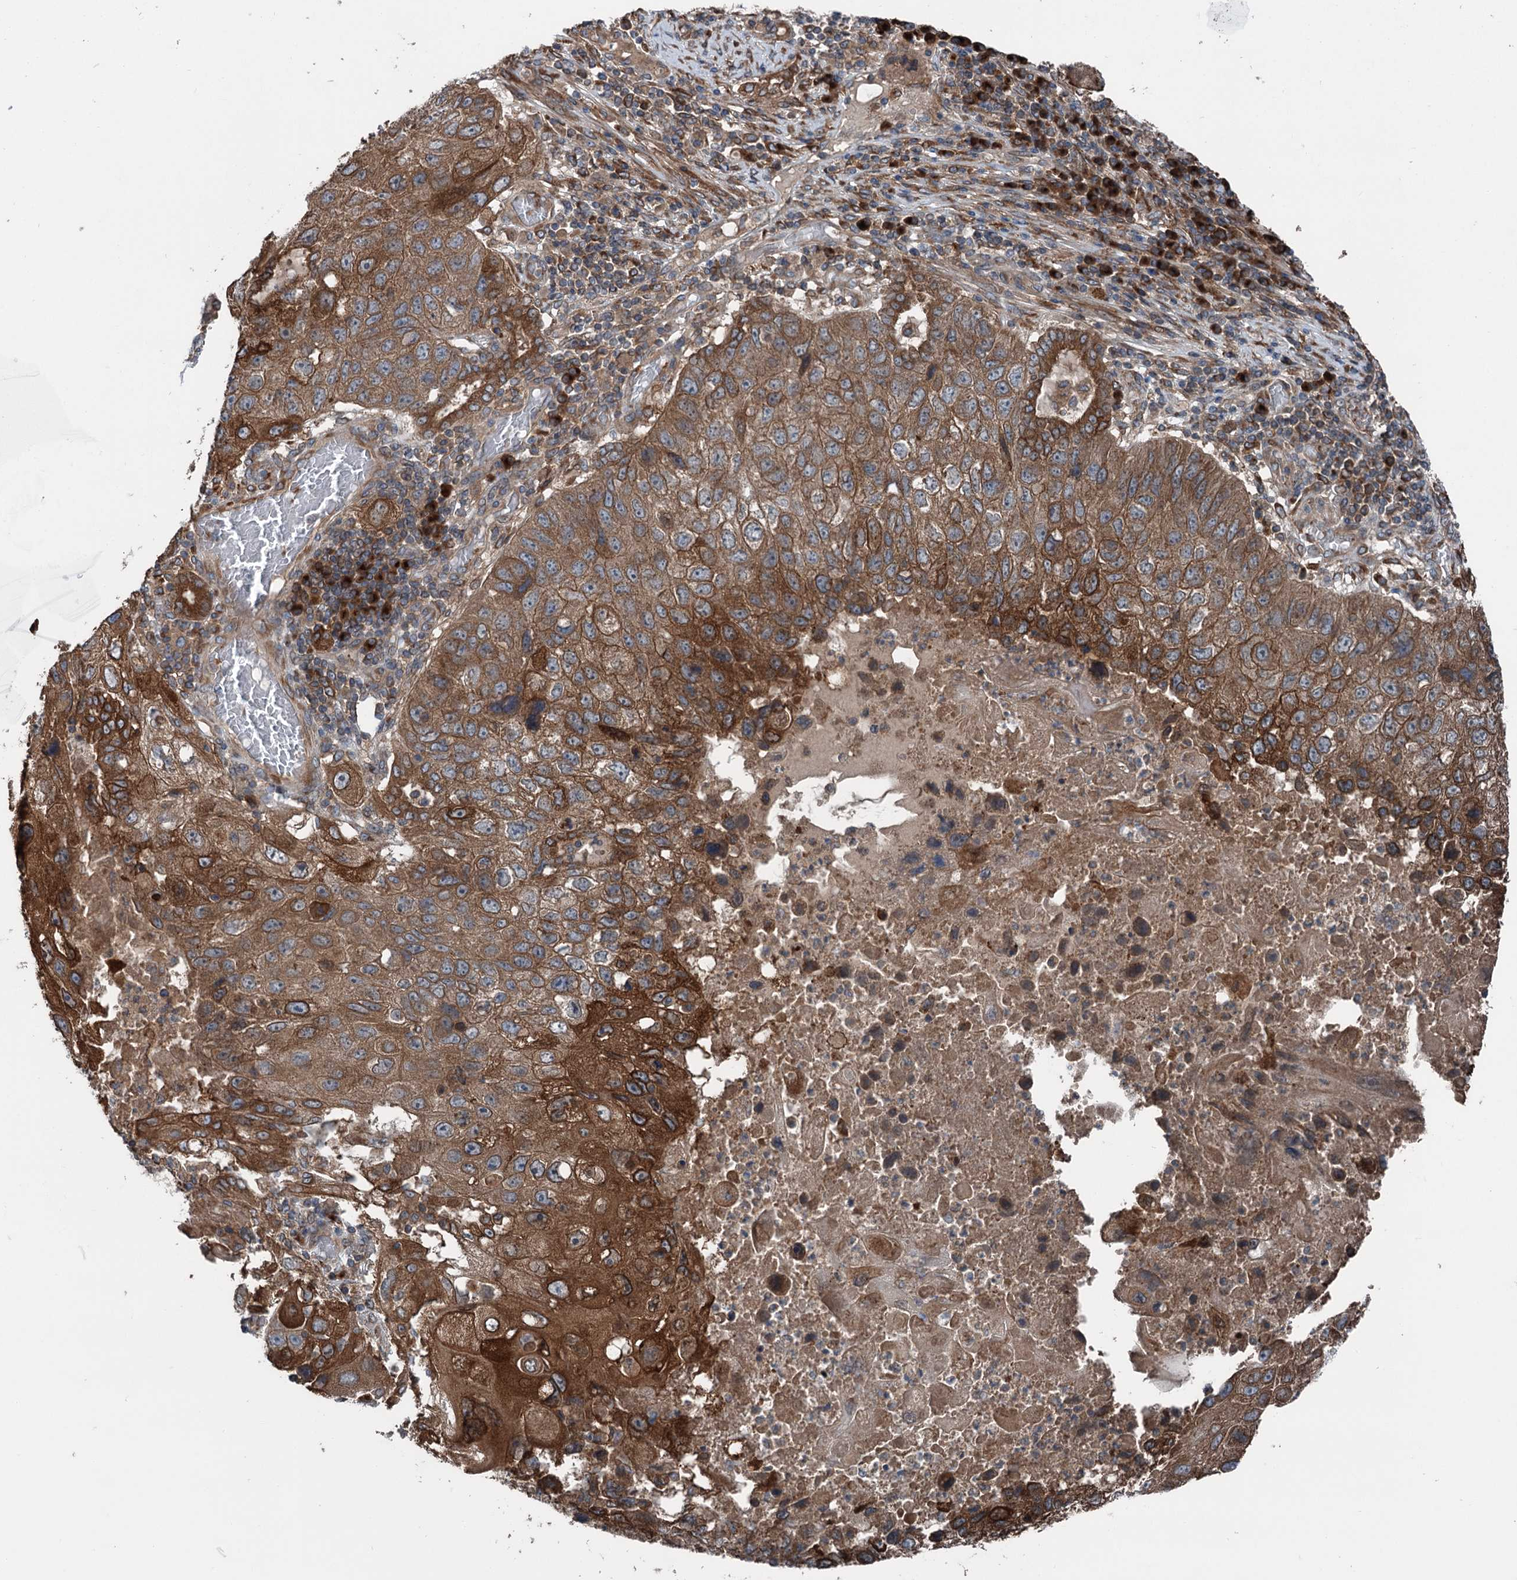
{"staining": {"intensity": "strong", "quantity": ">75%", "location": "cytoplasmic/membranous"}, "tissue": "lung cancer", "cell_type": "Tumor cells", "image_type": "cancer", "snomed": [{"axis": "morphology", "description": "Squamous cell carcinoma, NOS"}, {"axis": "topography", "description": "Lung"}], "caption": "The immunohistochemical stain shows strong cytoplasmic/membranous staining in tumor cells of lung cancer tissue.", "gene": "CALCOCO1", "patient": {"sex": "male", "age": 61}}